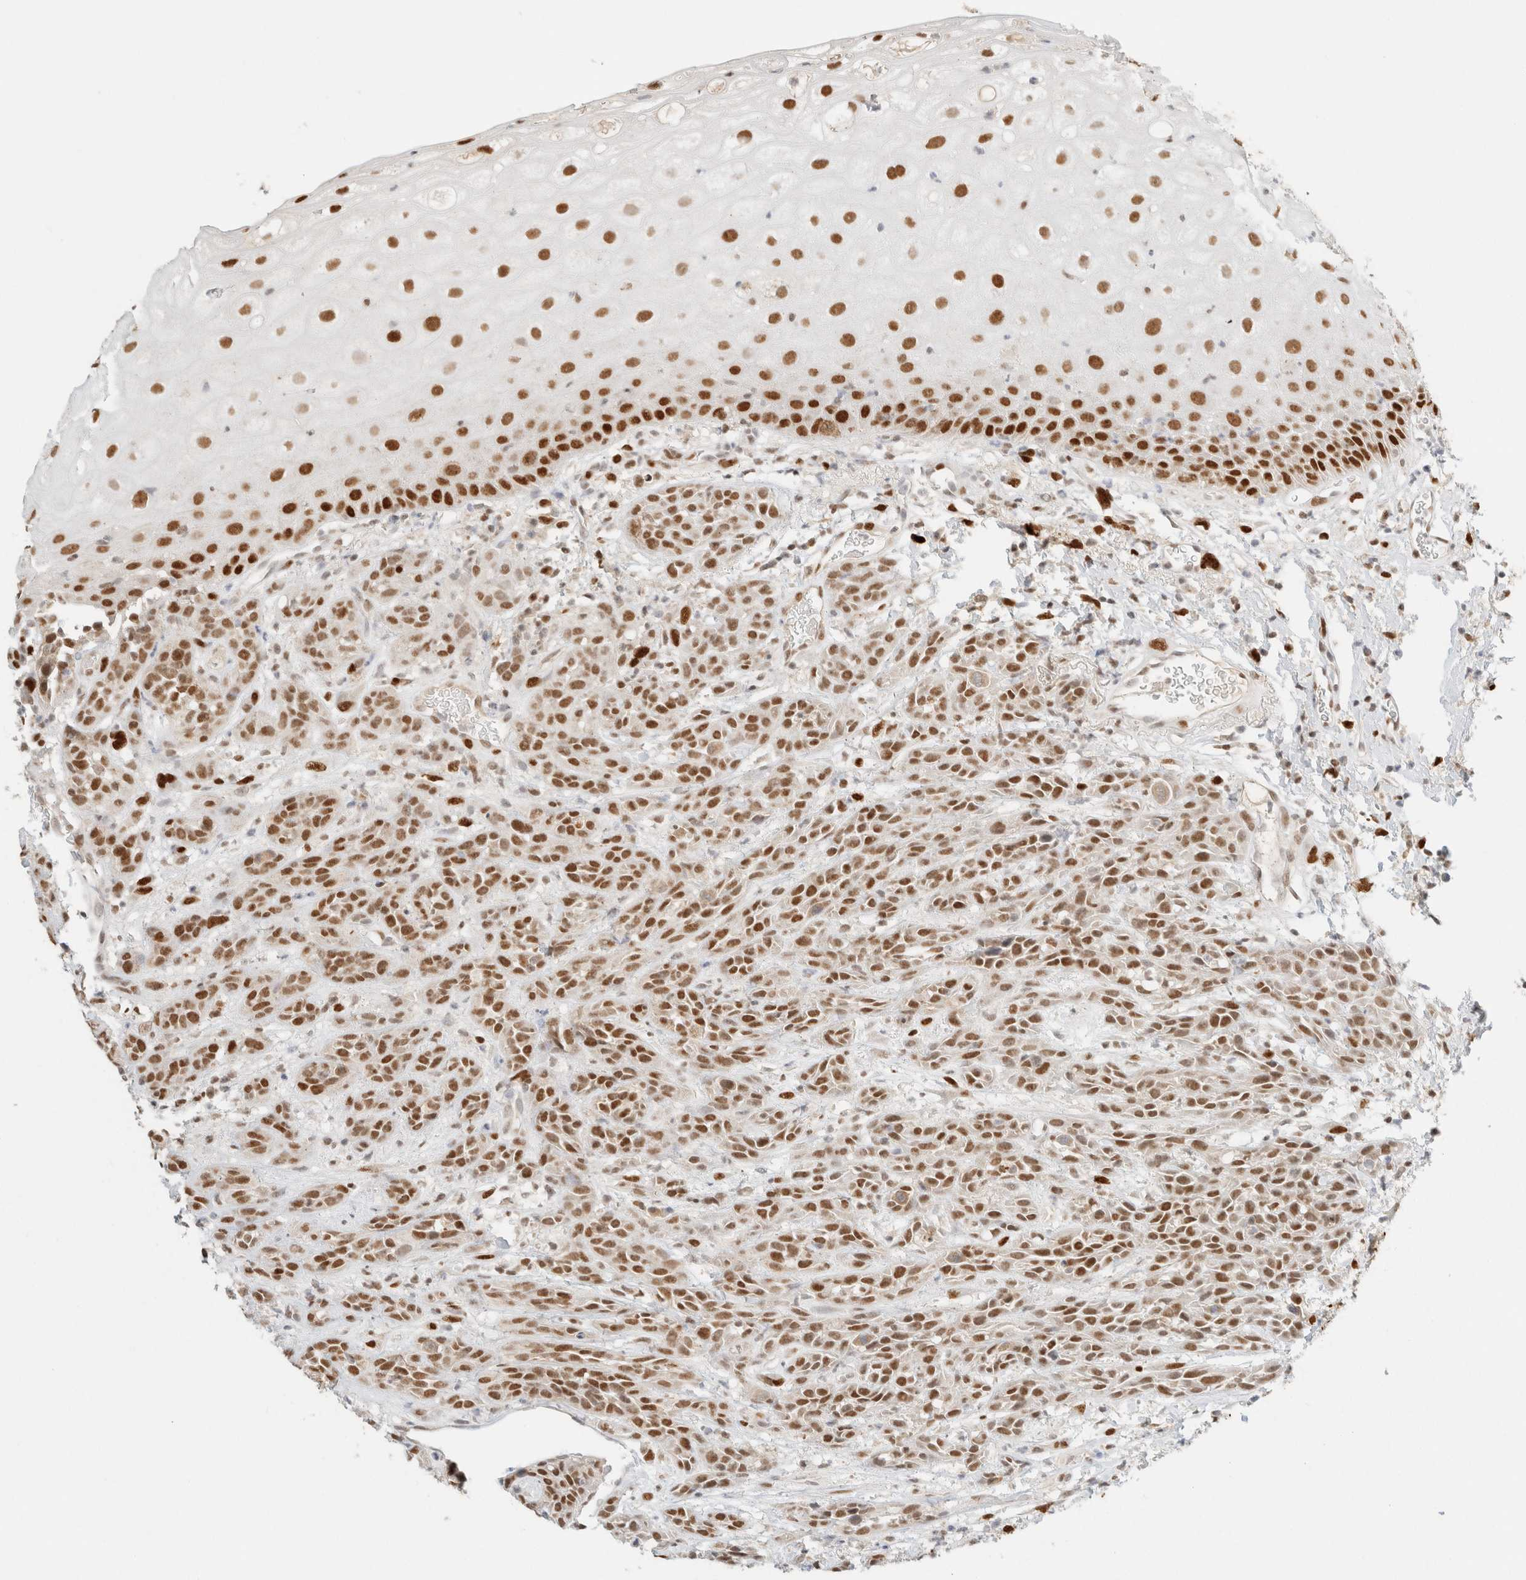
{"staining": {"intensity": "strong", "quantity": ">75%", "location": "nuclear"}, "tissue": "head and neck cancer", "cell_type": "Tumor cells", "image_type": "cancer", "snomed": [{"axis": "morphology", "description": "Normal tissue, NOS"}, {"axis": "morphology", "description": "Squamous cell carcinoma, NOS"}, {"axis": "topography", "description": "Cartilage tissue"}, {"axis": "topography", "description": "Head-Neck"}], "caption": "Immunohistochemistry micrograph of head and neck squamous cell carcinoma stained for a protein (brown), which demonstrates high levels of strong nuclear expression in approximately >75% of tumor cells.", "gene": "DDB2", "patient": {"sex": "male", "age": 62}}